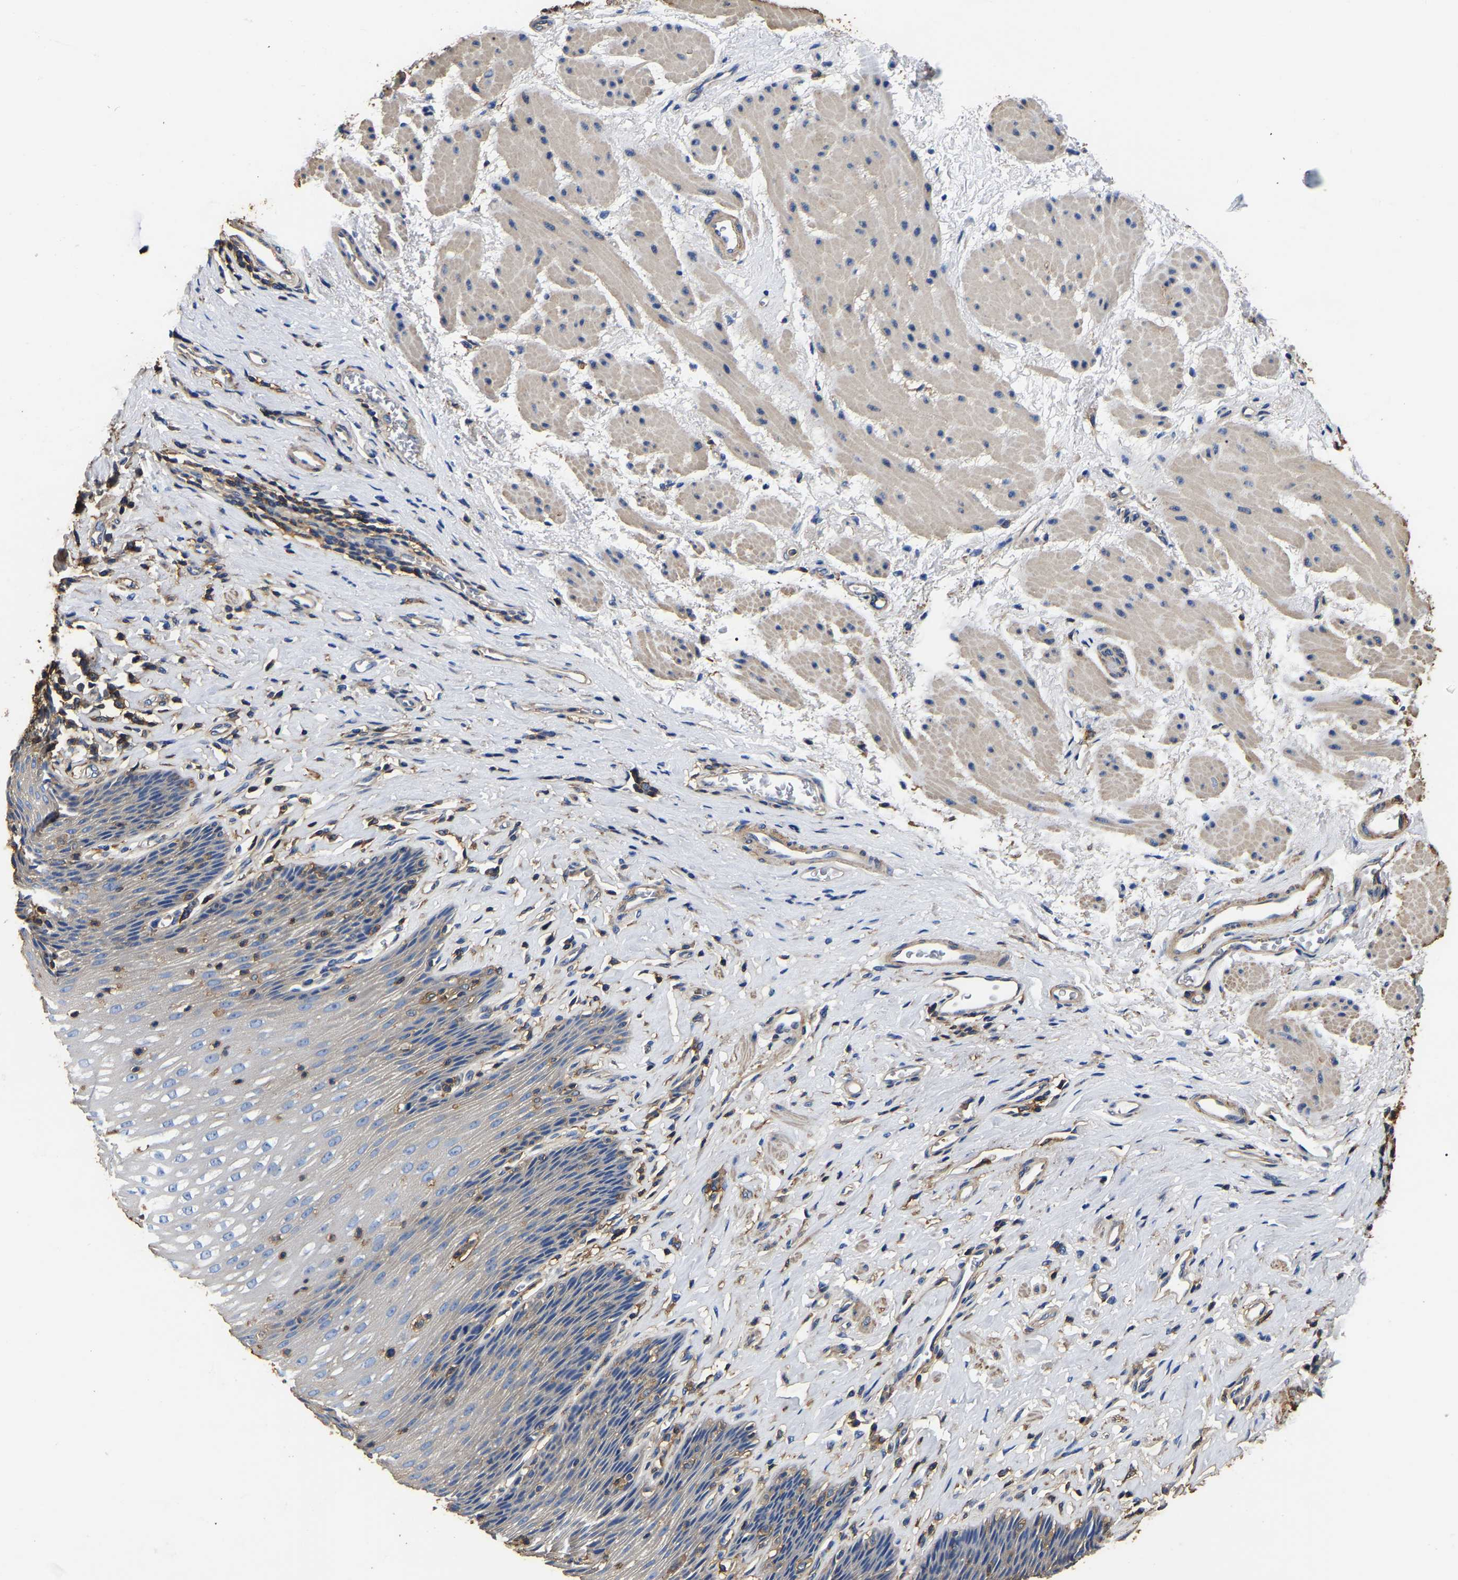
{"staining": {"intensity": "negative", "quantity": "none", "location": "none"}, "tissue": "esophagus", "cell_type": "Squamous epithelial cells", "image_type": "normal", "snomed": [{"axis": "morphology", "description": "Normal tissue, NOS"}, {"axis": "topography", "description": "Esophagus"}], "caption": "Esophagus stained for a protein using immunohistochemistry reveals no expression squamous epithelial cells.", "gene": "ARMT1", "patient": {"sex": "female", "age": 61}}